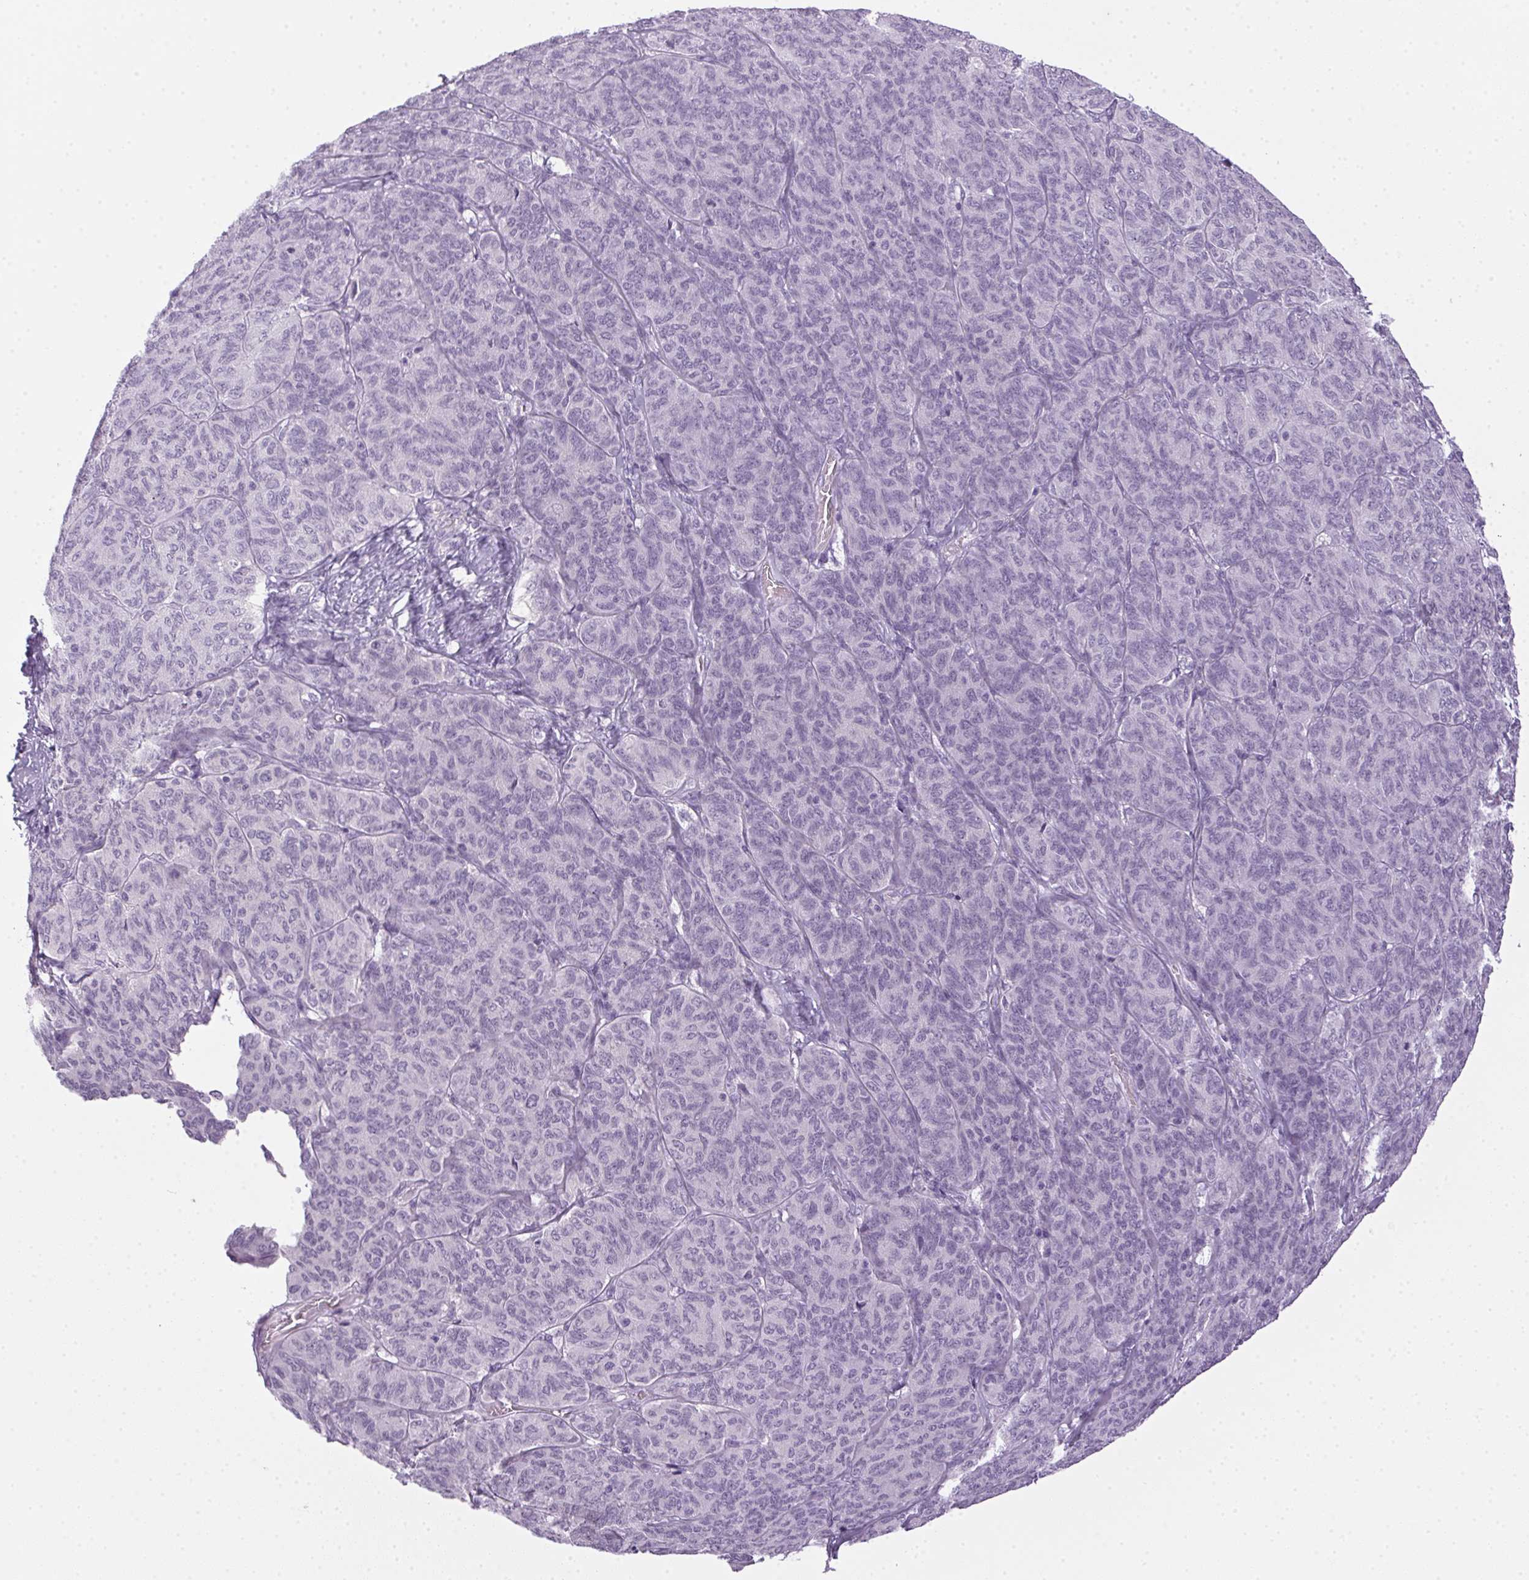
{"staining": {"intensity": "negative", "quantity": "none", "location": "none"}, "tissue": "ovarian cancer", "cell_type": "Tumor cells", "image_type": "cancer", "snomed": [{"axis": "morphology", "description": "Carcinoma, endometroid"}, {"axis": "topography", "description": "Ovary"}], "caption": "DAB (3,3'-diaminobenzidine) immunohistochemical staining of endometroid carcinoma (ovarian) displays no significant staining in tumor cells.", "gene": "POPDC2", "patient": {"sex": "female", "age": 80}}